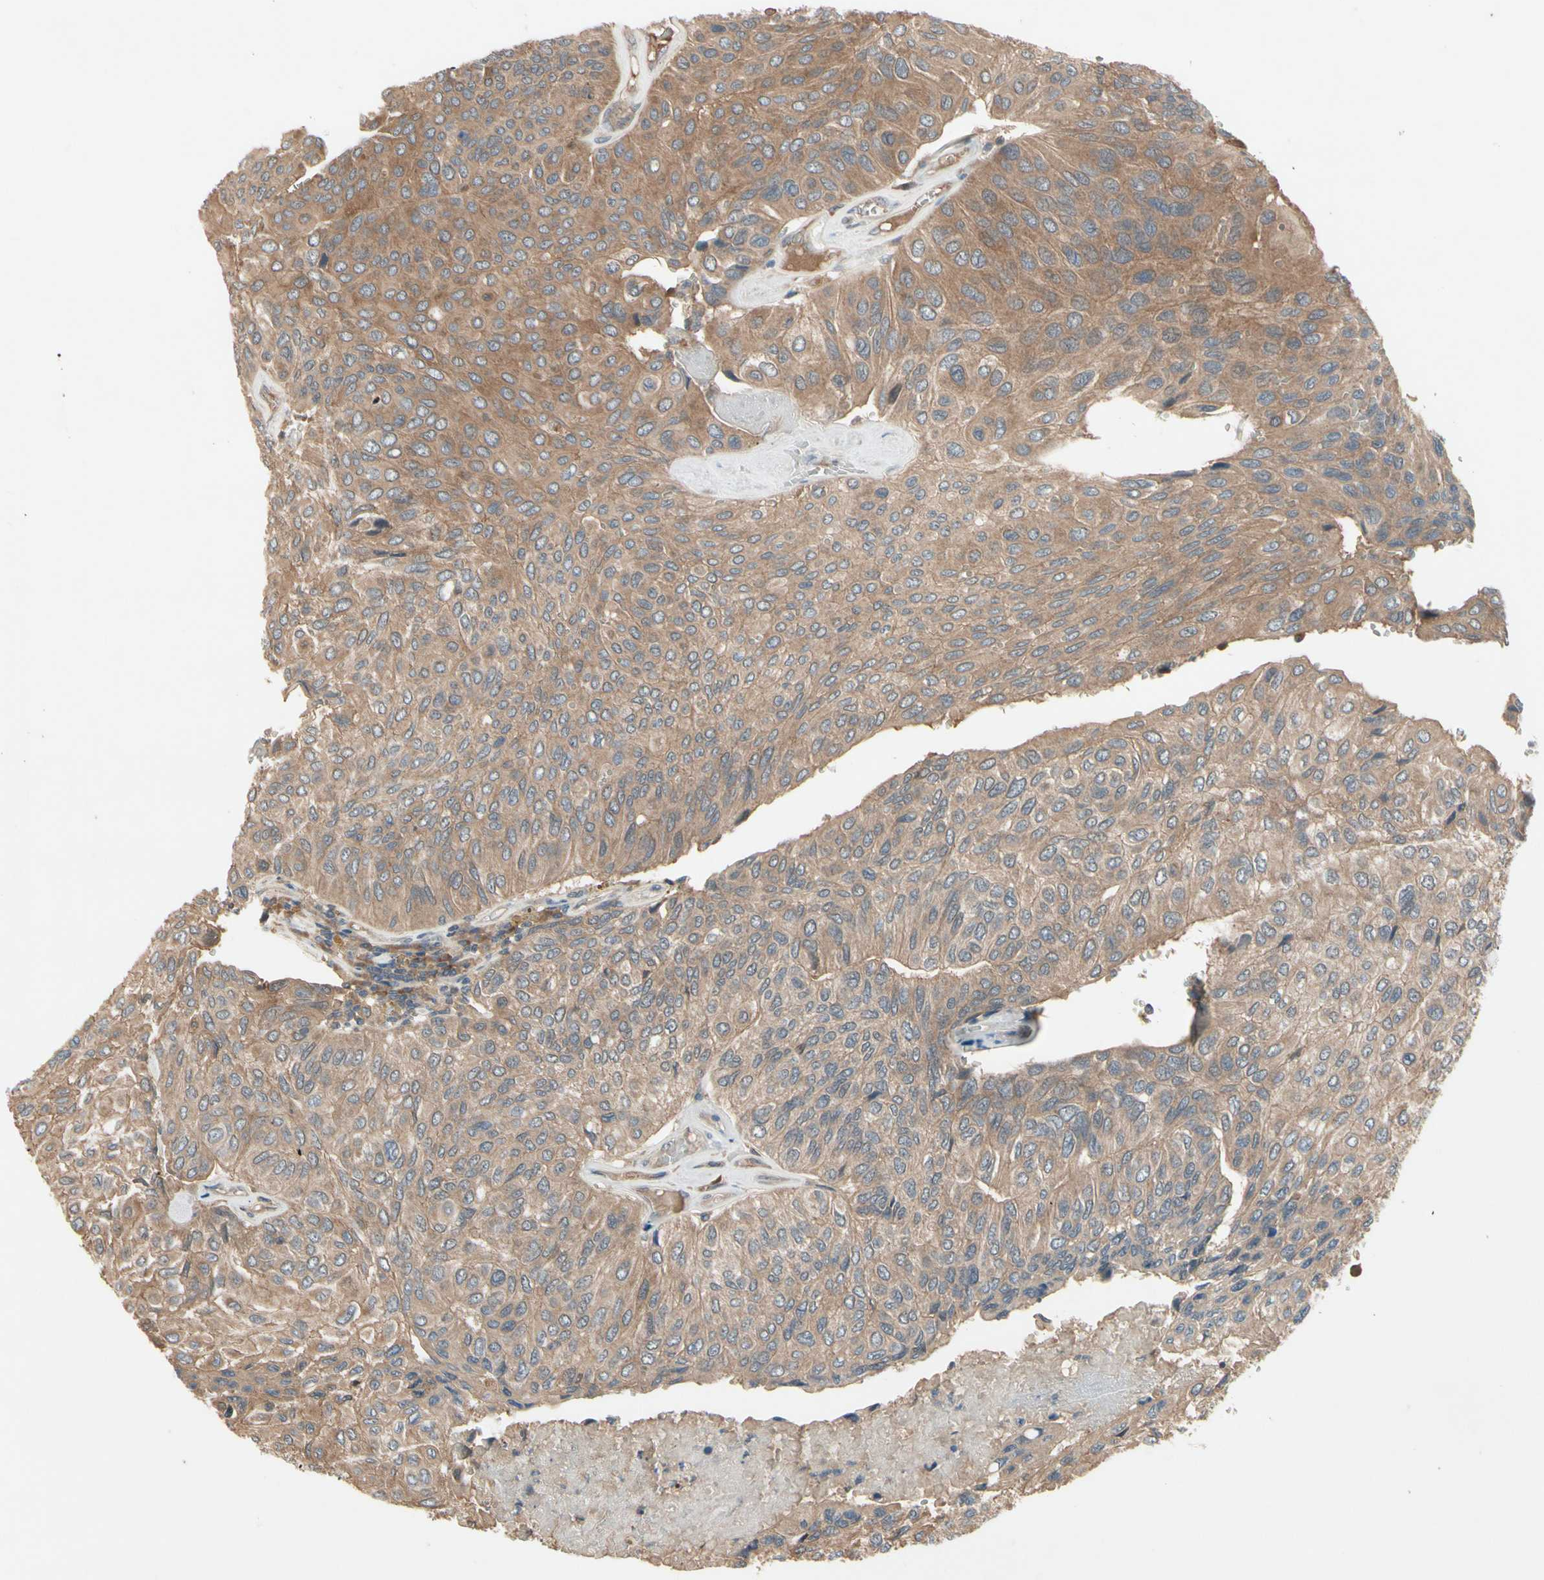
{"staining": {"intensity": "moderate", "quantity": ">75%", "location": "cytoplasmic/membranous"}, "tissue": "urothelial cancer", "cell_type": "Tumor cells", "image_type": "cancer", "snomed": [{"axis": "morphology", "description": "Urothelial carcinoma, High grade"}, {"axis": "topography", "description": "Urinary bladder"}], "caption": "Tumor cells demonstrate moderate cytoplasmic/membranous positivity in about >75% of cells in urothelial cancer. The staining was performed using DAB (3,3'-diaminobenzidine) to visualize the protein expression in brown, while the nuclei were stained in blue with hematoxylin (Magnification: 20x).", "gene": "NSF", "patient": {"sex": "male", "age": 66}}